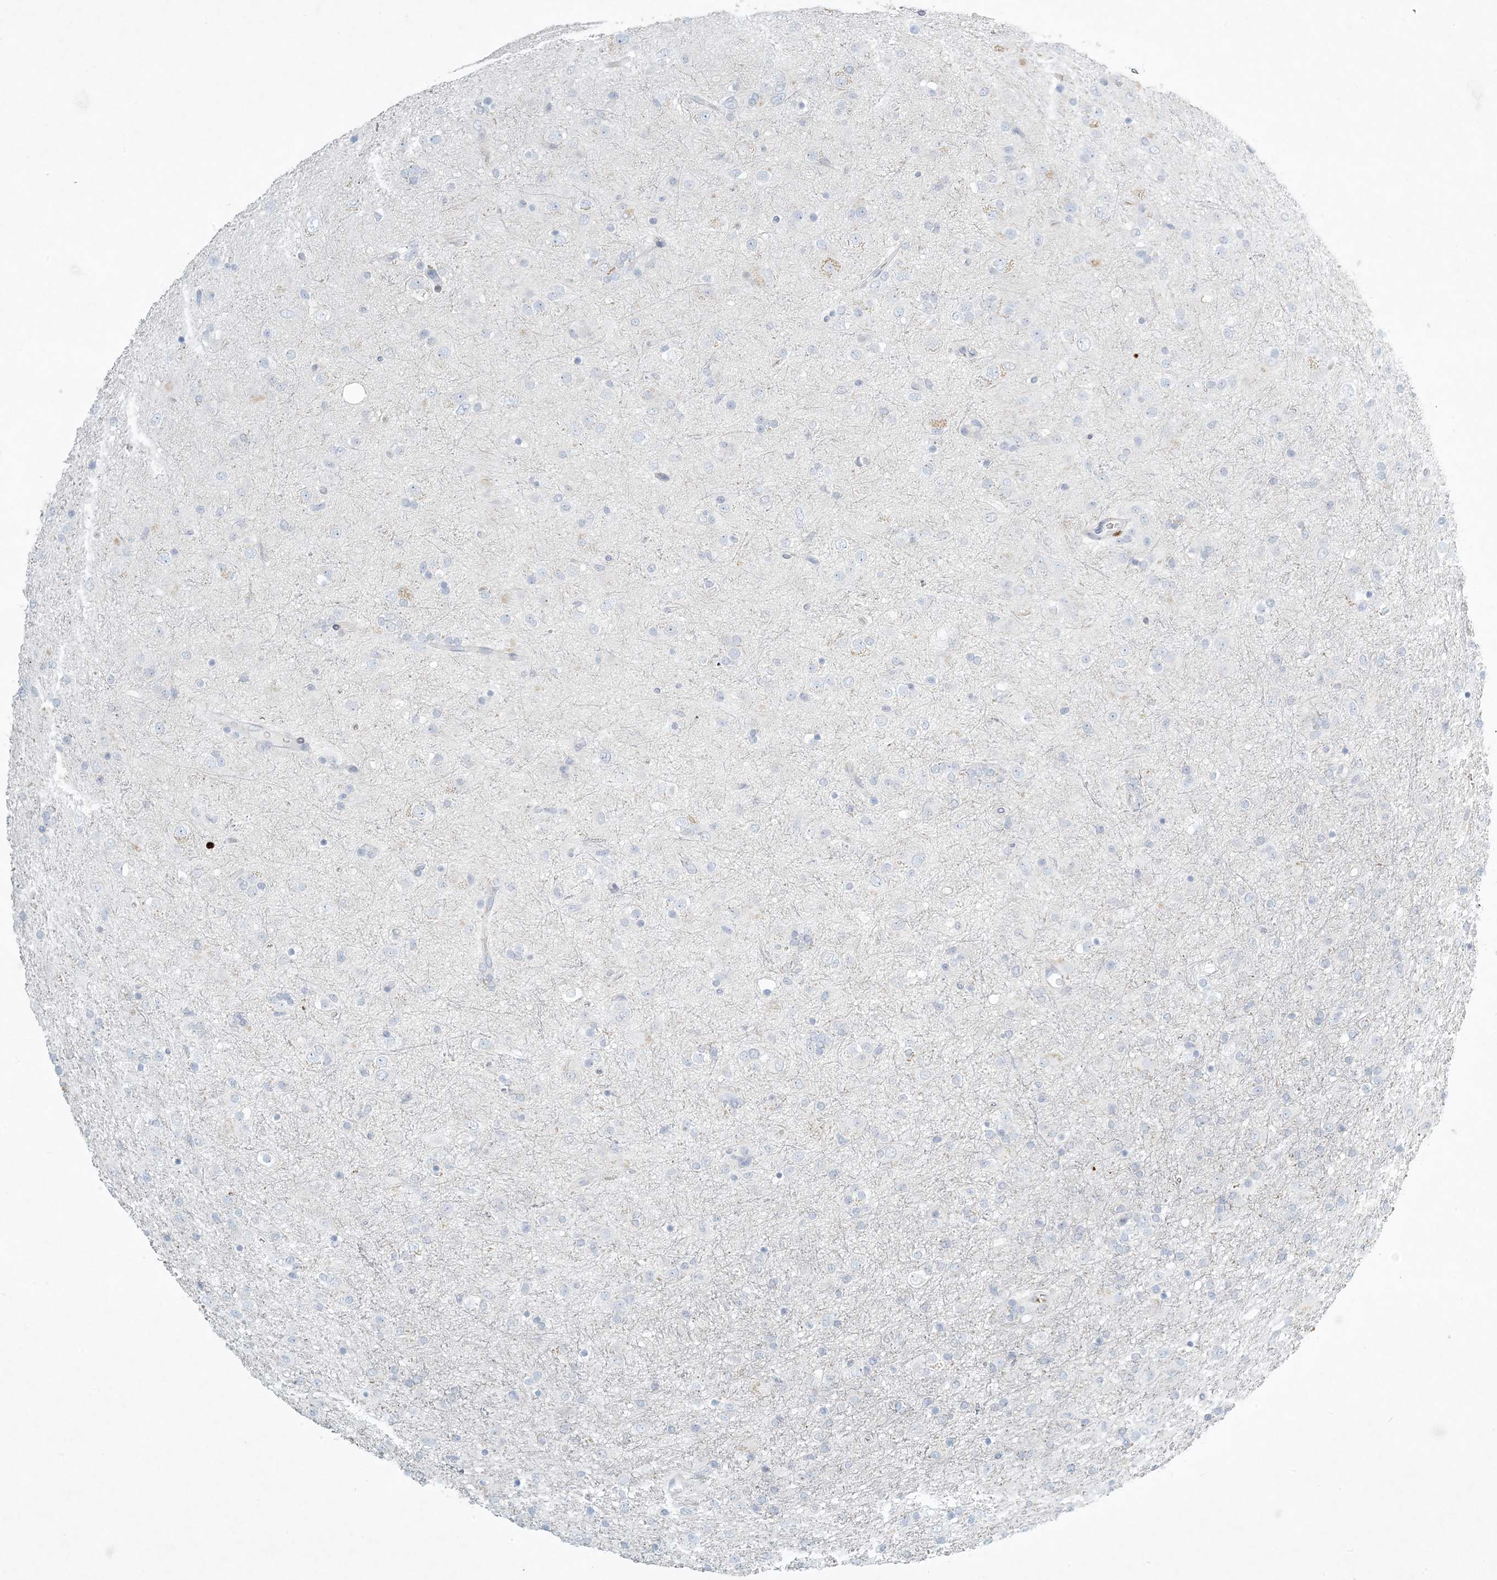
{"staining": {"intensity": "negative", "quantity": "none", "location": "none"}, "tissue": "glioma", "cell_type": "Tumor cells", "image_type": "cancer", "snomed": [{"axis": "morphology", "description": "Glioma, malignant, Low grade"}, {"axis": "topography", "description": "Brain"}], "caption": "IHC histopathology image of human glioma stained for a protein (brown), which shows no staining in tumor cells.", "gene": "ZNF385D", "patient": {"sex": "male", "age": 65}}